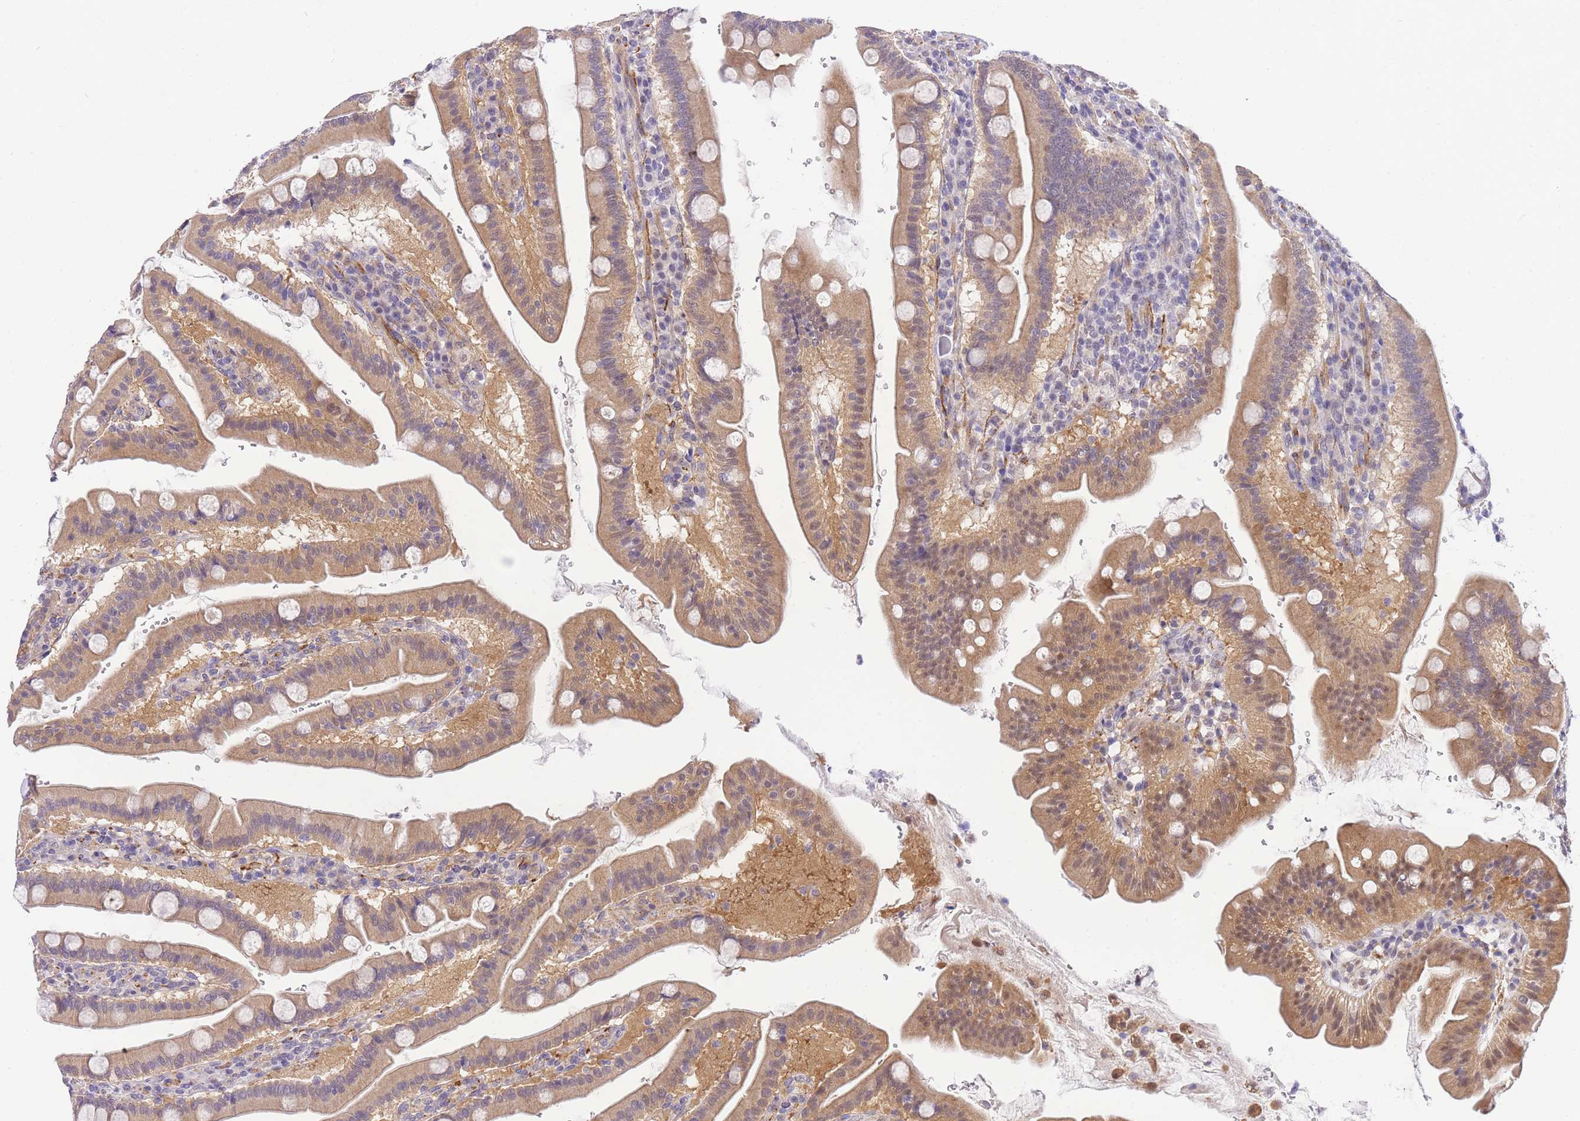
{"staining": {"intensity": "moderate", "quantity": ">75%", "location": "cytoplasmic/membranous,nuclear"}, "tissue": "duodenum", "cell_type": "Glandular cells", "image_type": "normal", "snomed": [{"axis": "morphology", "description": "Normal tissue, NOS"}, {"axis": "morphology", "description": "Adenocarcinoma, NOS"}, {"axis": "topography", "description": "Pancreas"}, {"axis": "topography", "description": "Duodenum"}], "caption": "About >75% of glandular cells in benign human duodenum show moderate cytoplasmic/membranous,nuclear protein expression as visualized by brown immunohistochemical staining.", "gene": "S100PBP", "patient": {"sex": "male", "age": 50}}